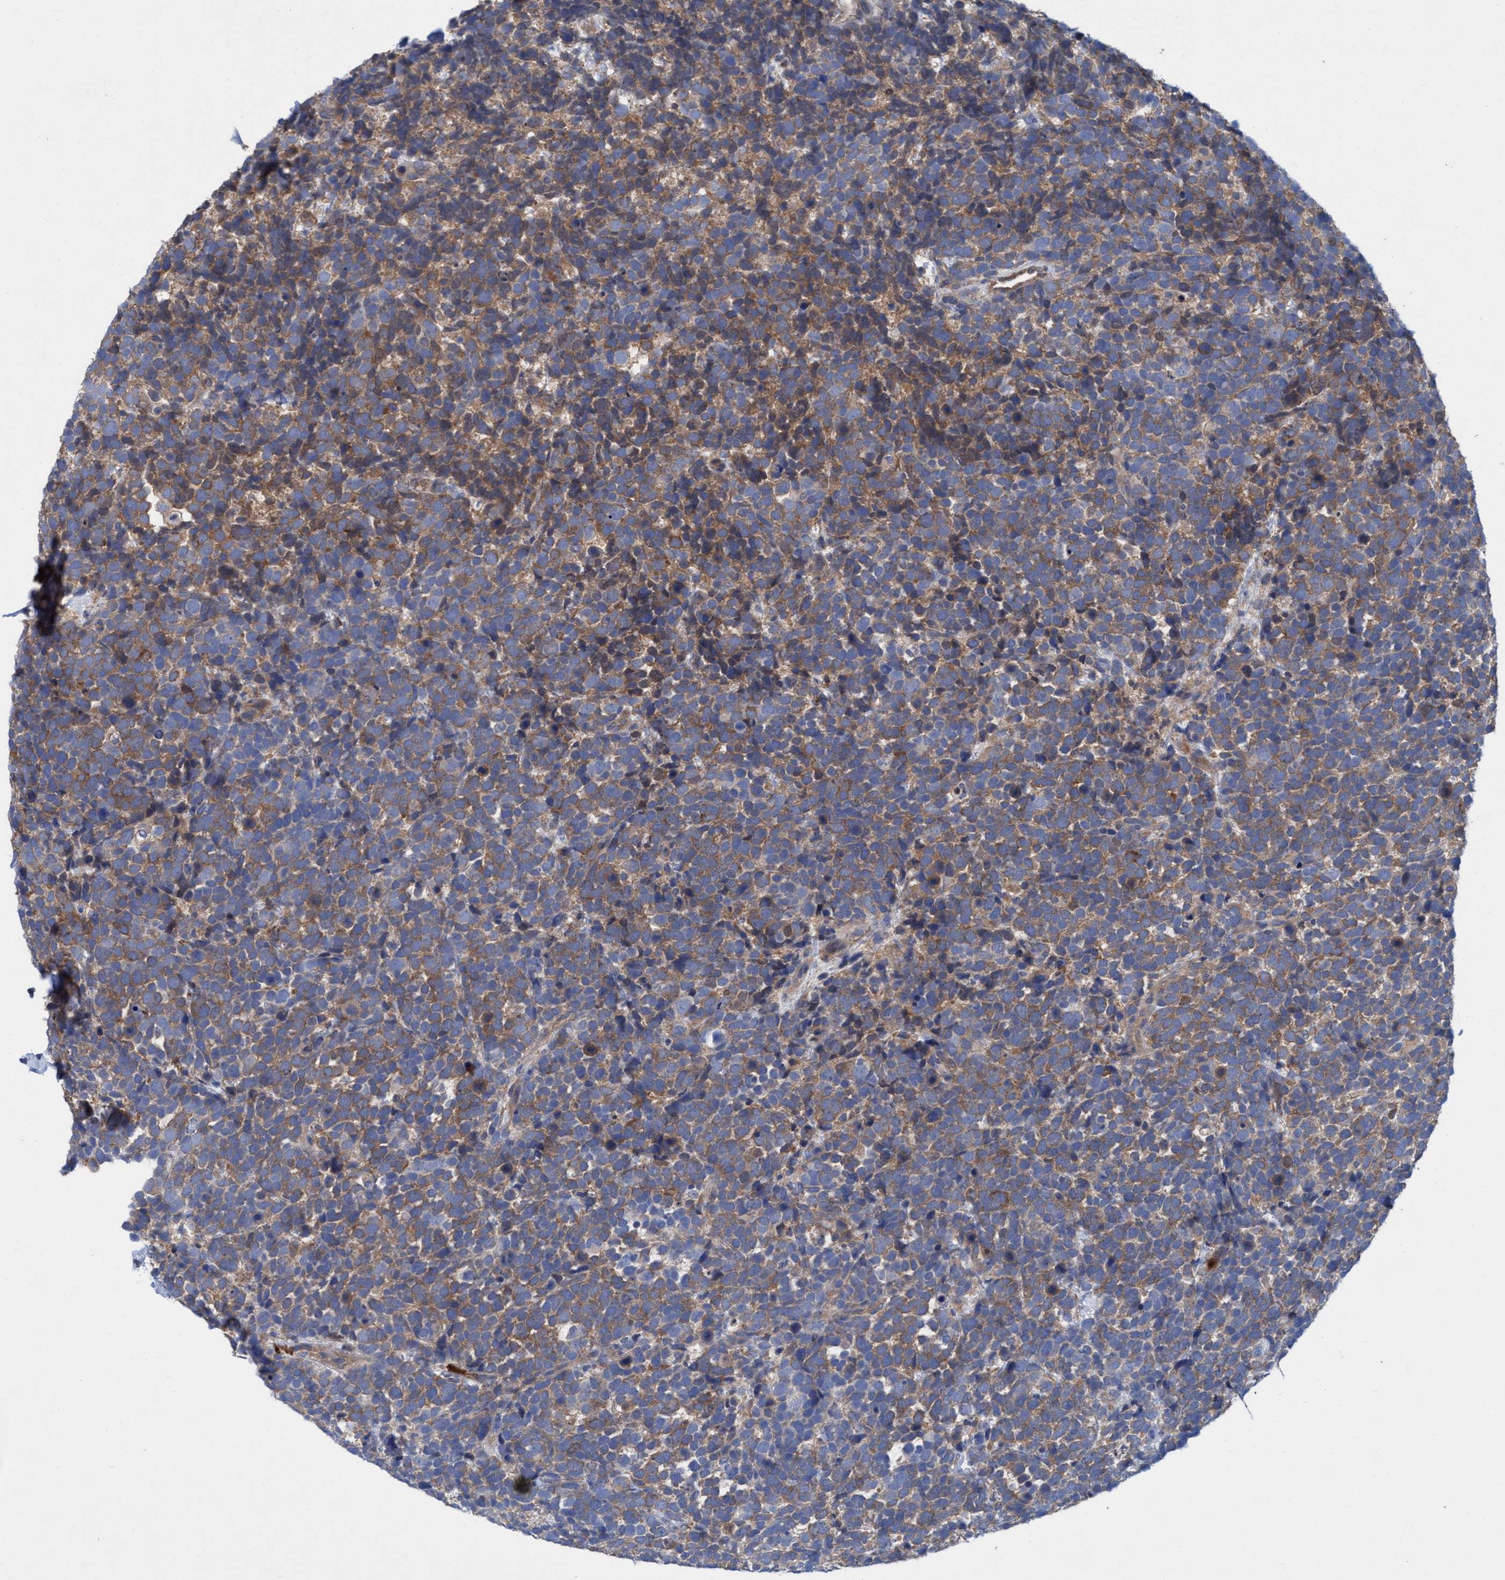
{"staining": {"intensity": "moderate", "quantity": ">75%", "location": "cytoplasmic/membranous"}, "tissue": "urothelial cancer", "cell_type": "Tumor cells", "image_type": "cancer", "snomed": [{"axis": "morphology", "description": "Urothelial carcinoma, High grade"}, {"axis": "topography", "description": "Urinary bladder"}], "caption": "The micrograph reveals immunohistochemical staining of urothelial cancer. There is moderate cytoplasmic/membranous expression is present in approximately >75% of tumor cells.", "gene": "GULP1", "patient": {"sex": "female", "age": 82}}